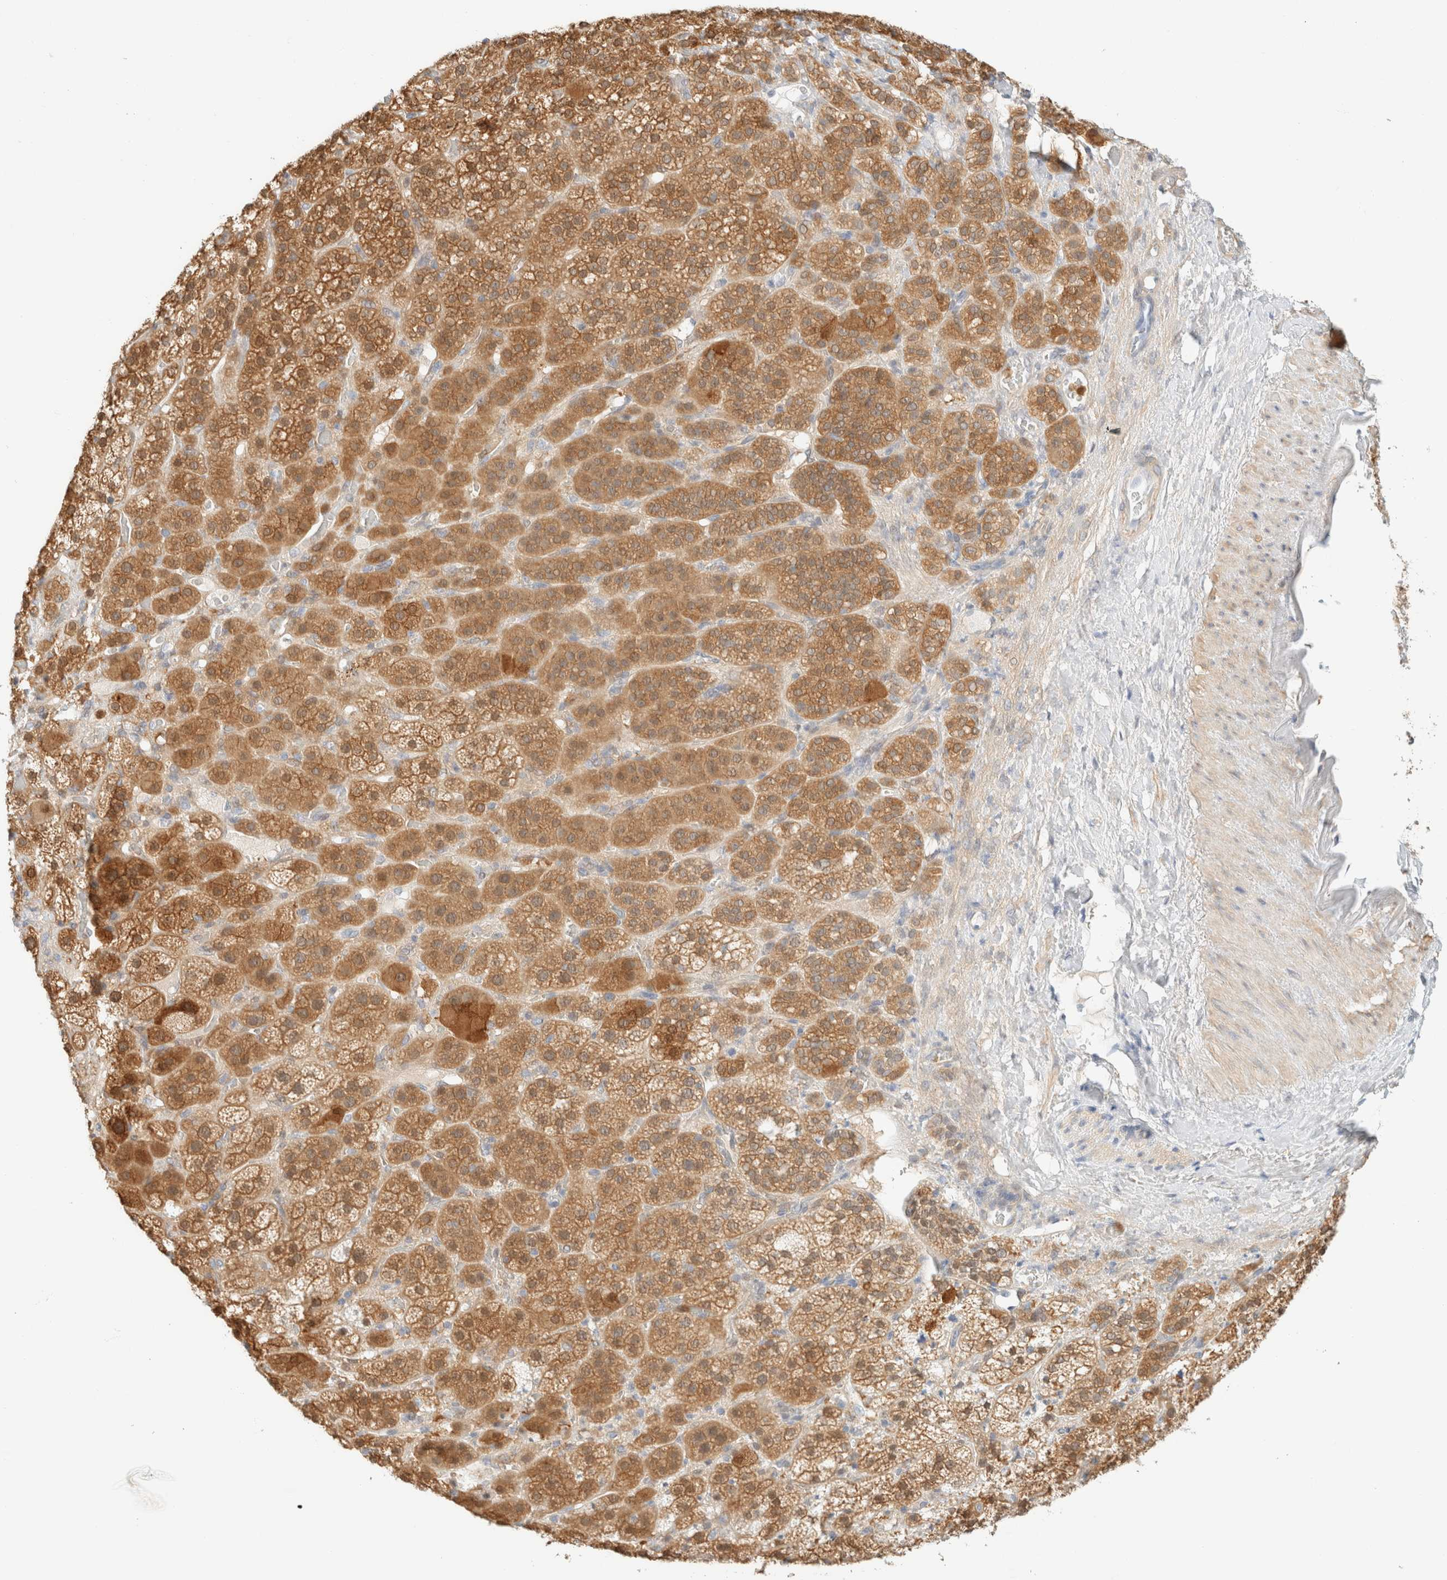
{"staining": {"intensity": "moderate", "quantity": ">75%", "location": "cytoplasmic/membranous,nuclear"}, "tissue": "adrenal gland", "cell_type": "Glandular cells", "image_type": "normal", "snomed": [{"axis": "morphology", "description": "Normal tissue, NOS"}, {"axis": "topography", "description": "Adrenal gland"}], "caption": "A photomicrograph of adrenal gland stained for a protein exhibits moderate cytoplasmic/membranous,nuclear brown staining in glandular cells. (Stains: DAB in brown, nuclei in blue, Microscopy: brightfield microscopy at high magnification).", "gene": "GPI", "patient": {"sex": "male", "age": 57}}